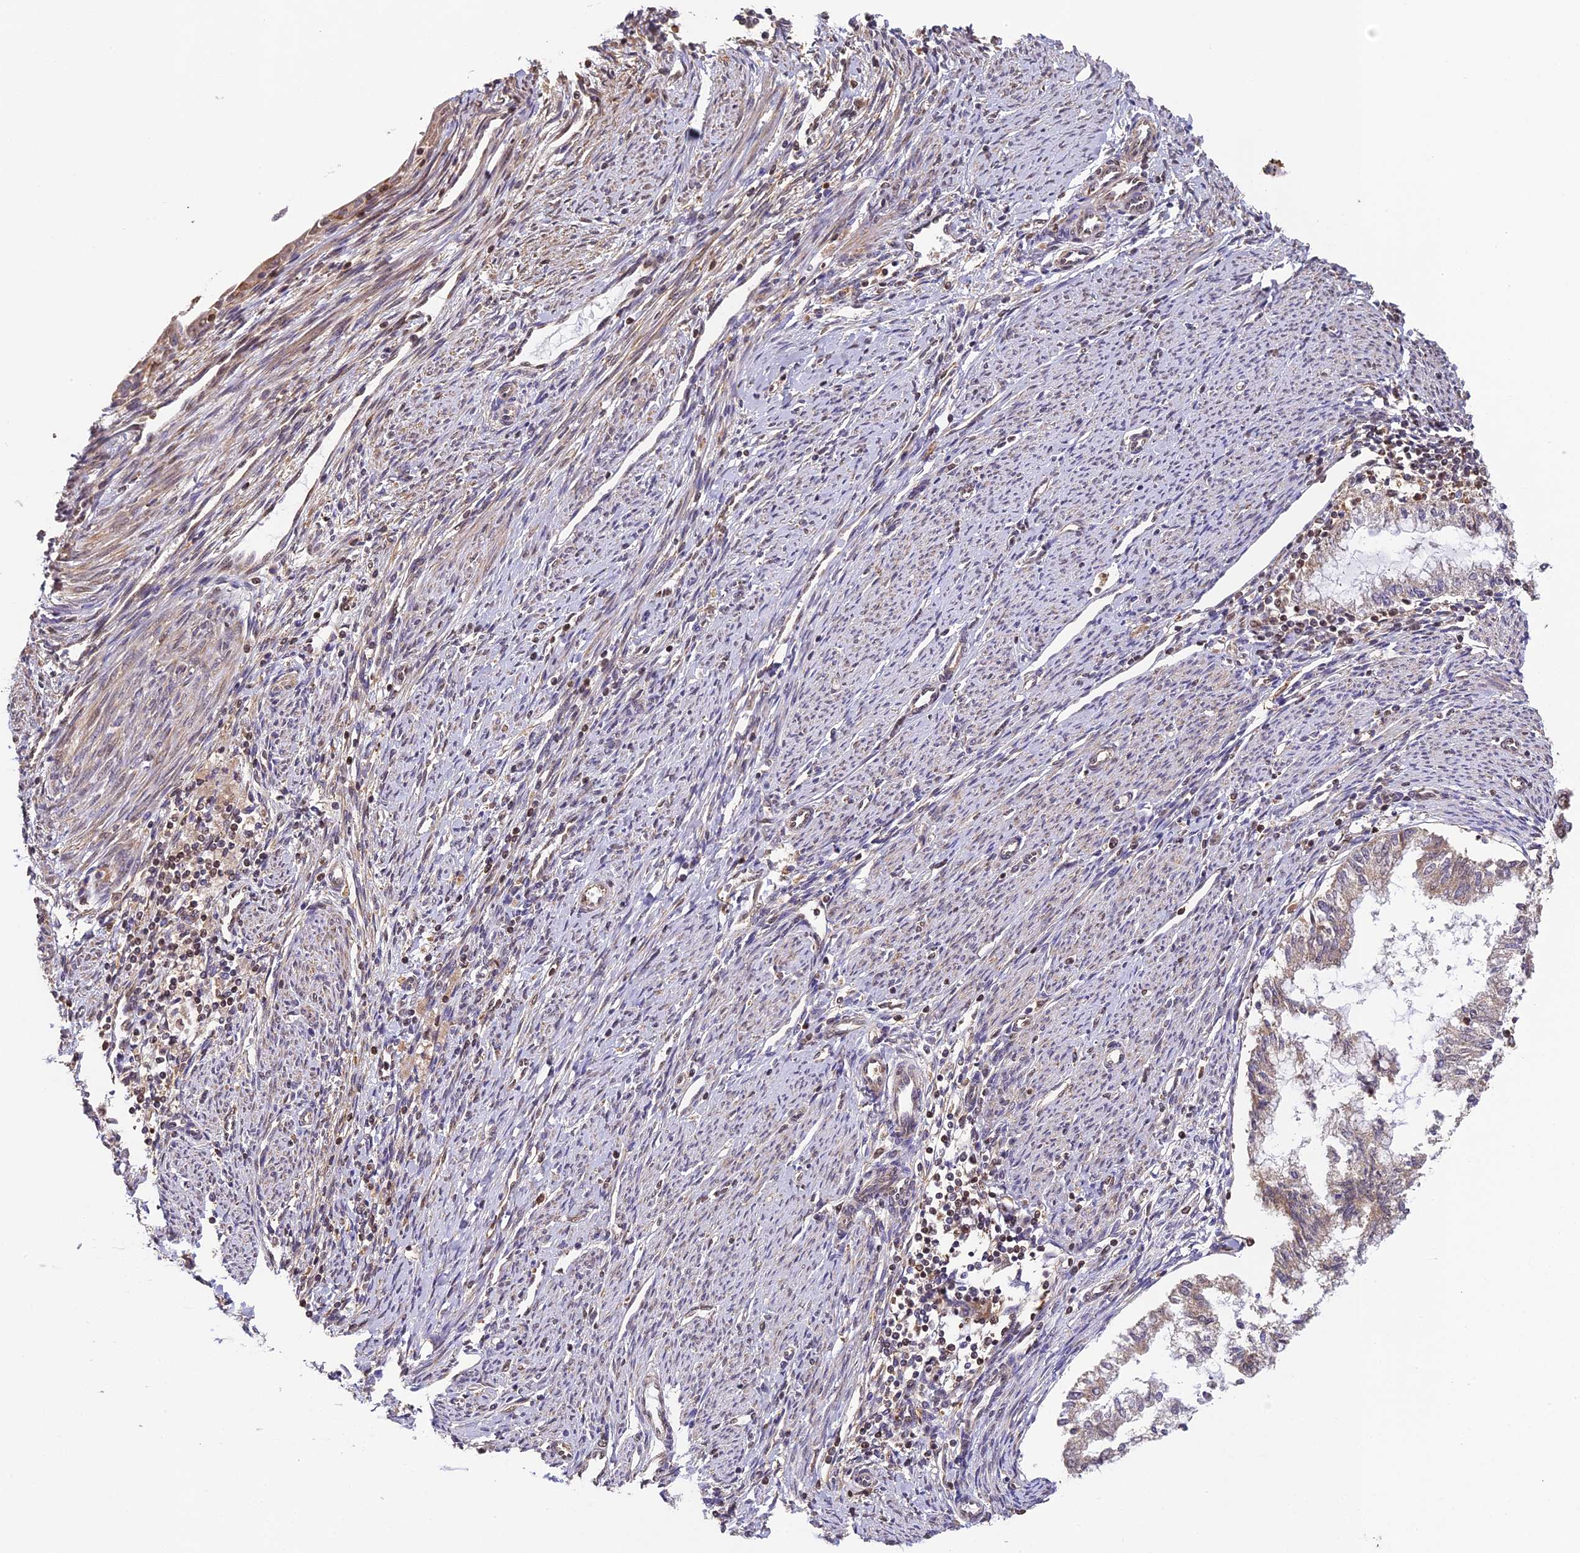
{"staining": {"intensity": "weak", "quantity": ">75%", "location": "cytoplasmic/membranous"}, "tissue": "endometrial cancer", "cell_type": "Tumor cells", "image_type": "cancer", "snomed": [{"axis": "morphology", "description": "Adenocarcinoma, NOS"}, {"axis": "topography", "description": "Endometrium"}], "caption": "A photomicrograph of endometrial adenocarcinoma stained for a protein reveals weak cytoplasmic/membranous brown staining in tumor cells.", "gene": "ZNF443", "patient": {"sex": "female", "age": 79}}